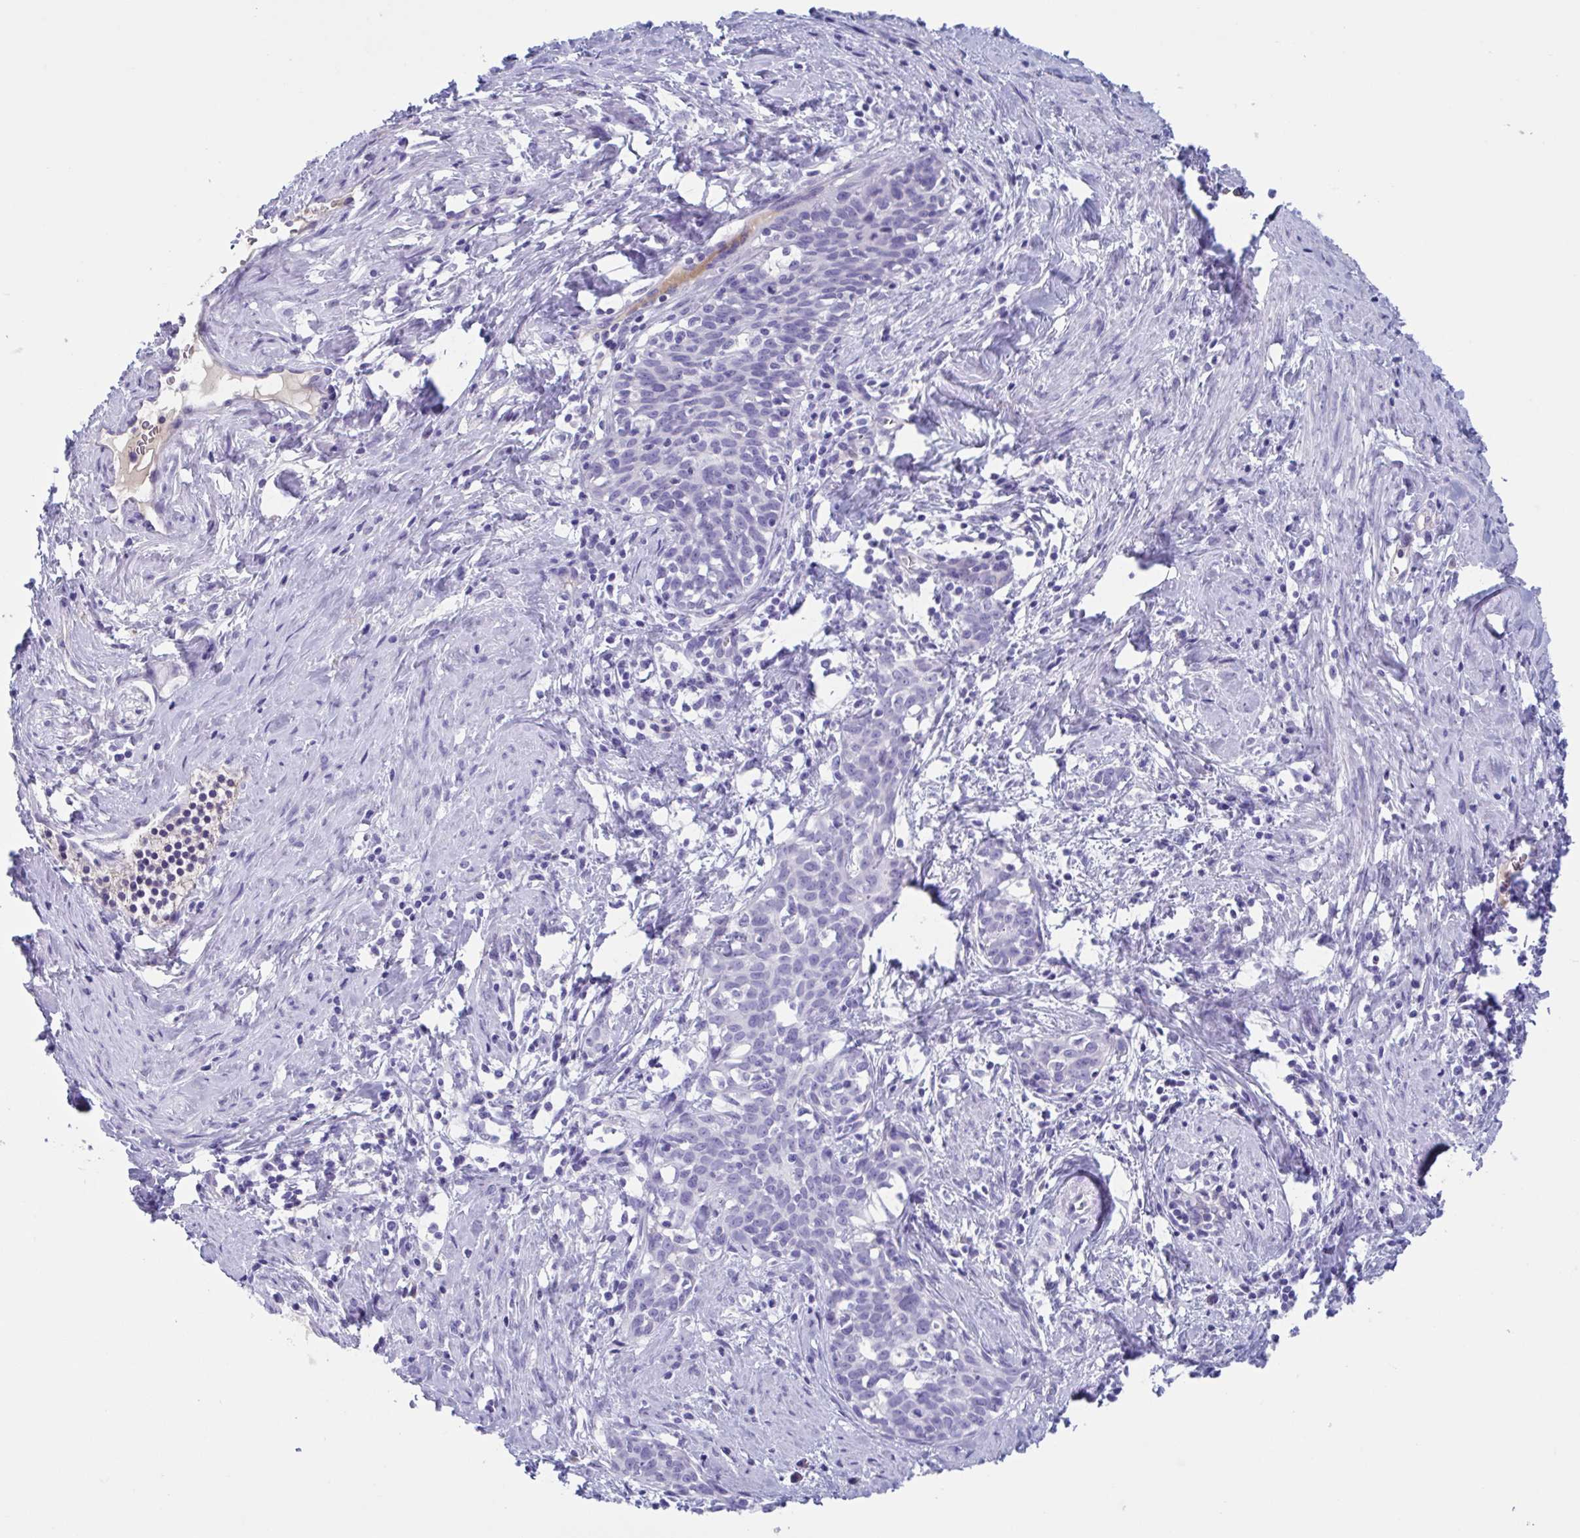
{"staining": {"intensity": "negative", "quantity": "none", "location": "none"}, "tissue": "cervical cancer", "cell_type": "Tumor cells", "image_type": "cancer", "snomed": [{"axis": "morphology", "description": "Squamous cell carcinoma, NOS"}, {"axis": "topography", "description": "Cervix"}], "caption": "Immunohistochemistry image of human cervical cancer stained for a protein (brown), which exhibits no staining in tumor cells.", "gene": "USP35", "patient": {"sex": "female", "age": 52}}